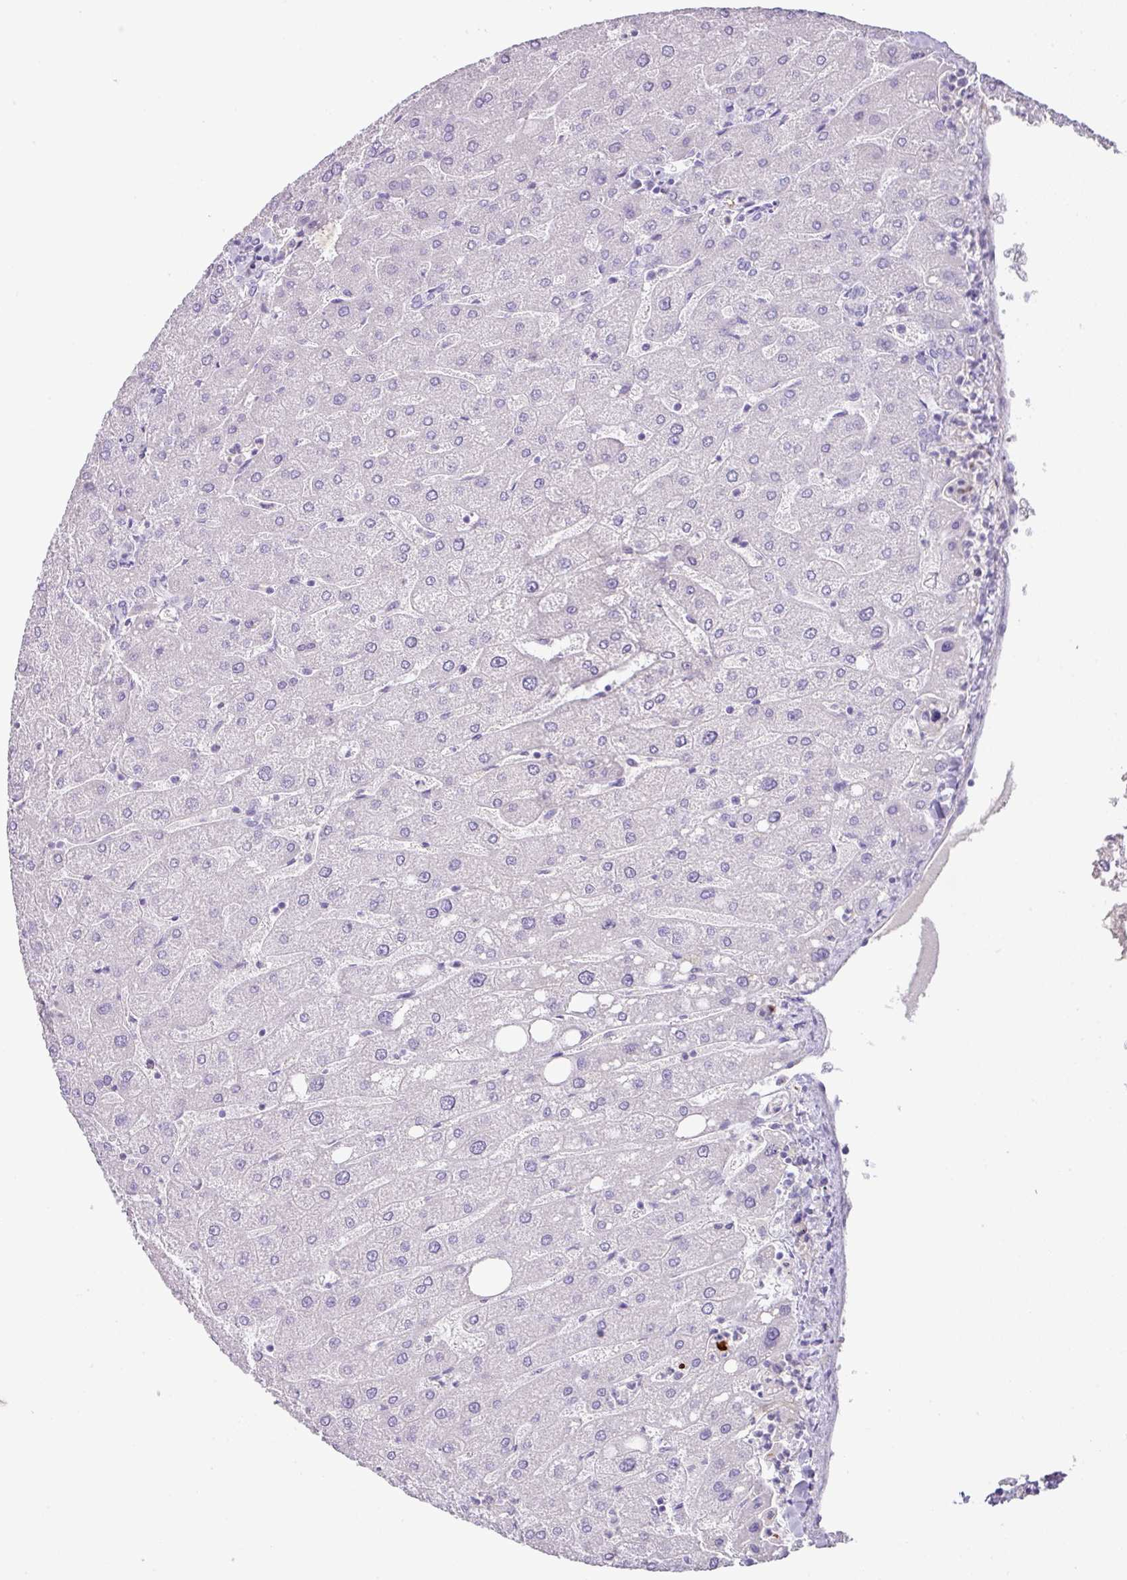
{"staining": {"intensity": "negative", "quantity": "none", "location": "none"}, "tissue": "liver", "cell_type": "Cholangiocytes", "image_type": "normal", "snomed": [{"axis": "morphology", "description": "Normal tissue, NOS"}, {"axis": "topography", "description": "Liver"}], "caption": "Protein analysis of normal liver shows no significant staining in cholangiocytes.", "gene": "TARM1", "patient": {"sex": "male", "age": 67}}